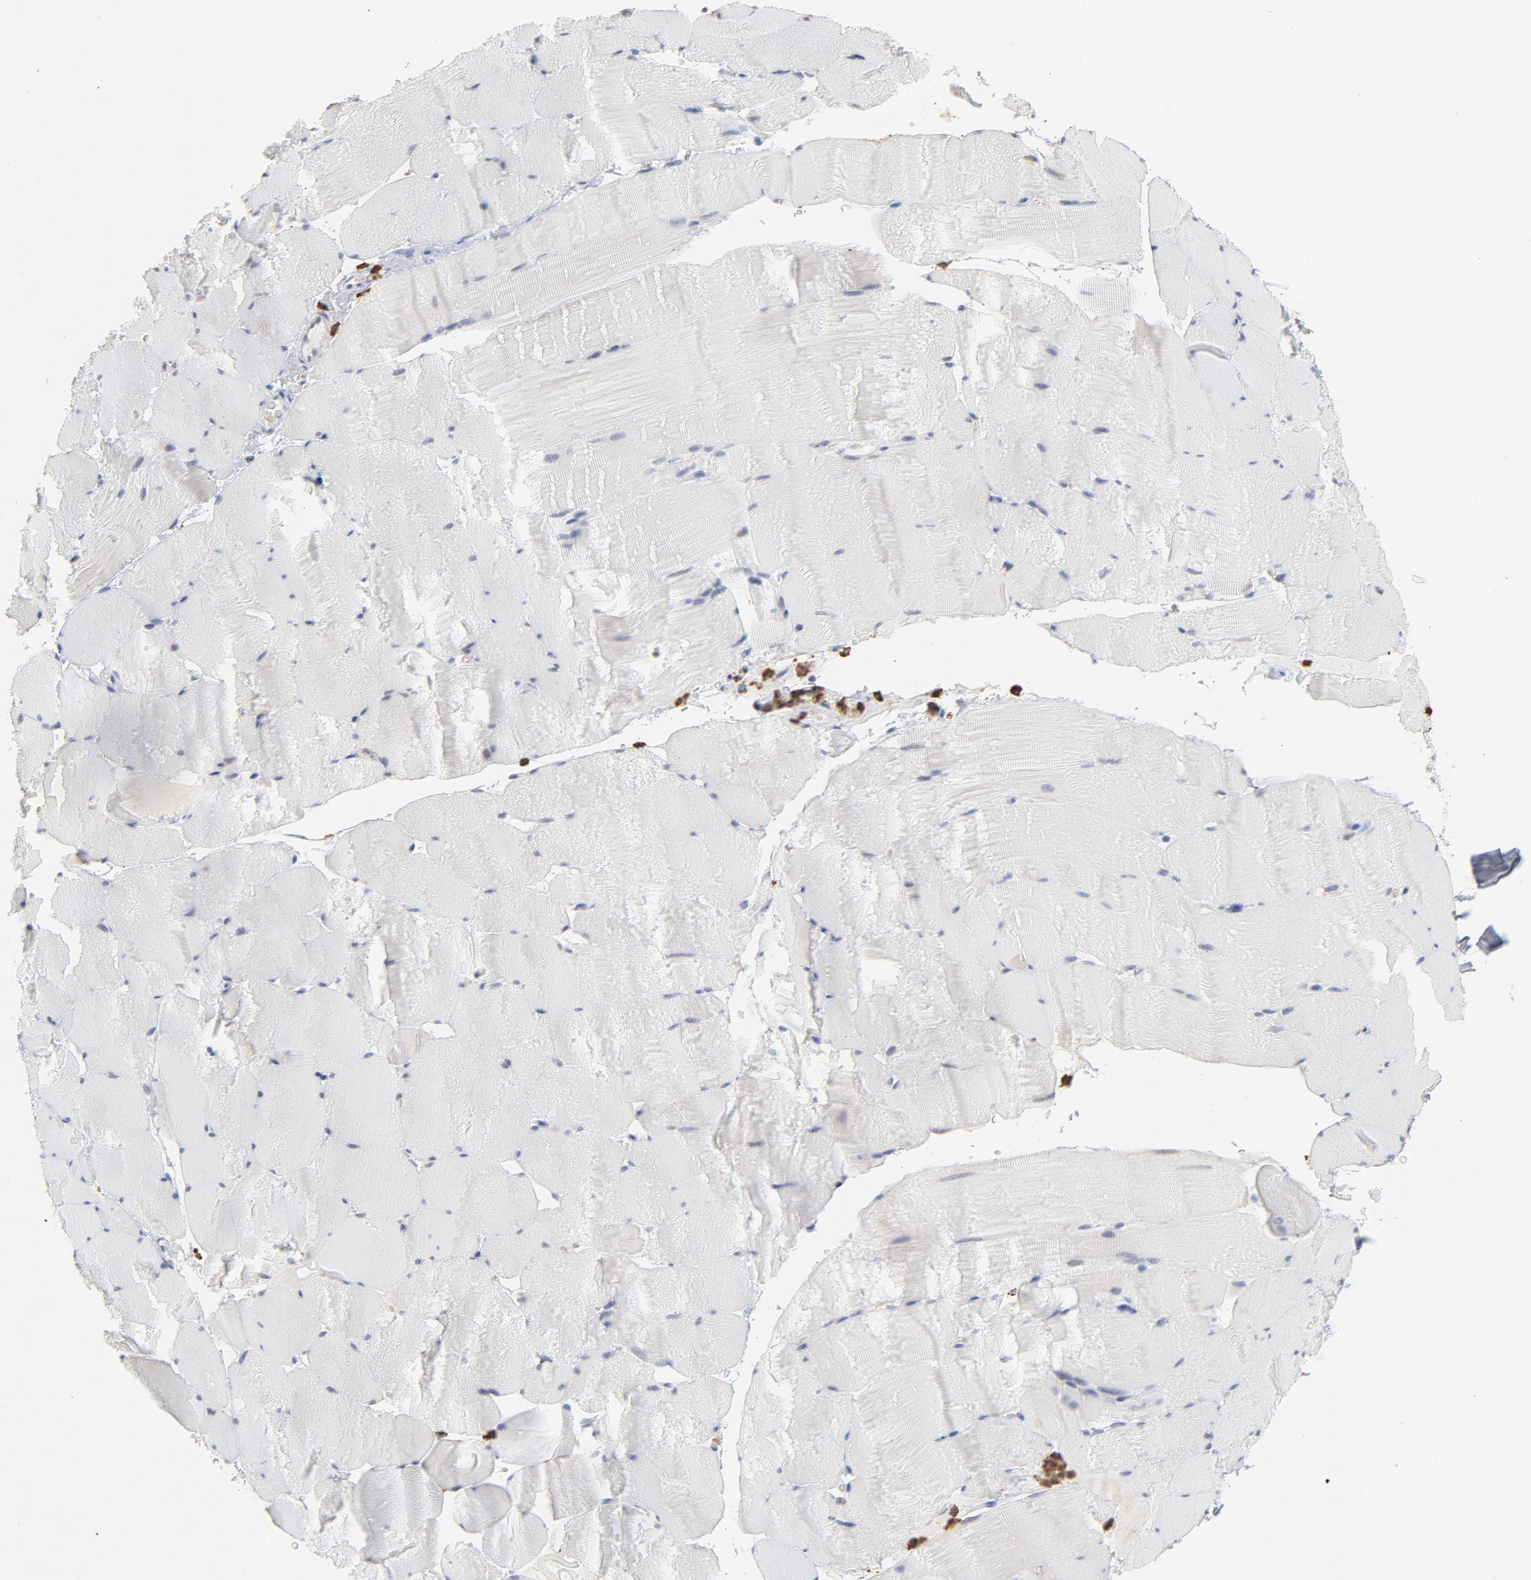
{"staining": {"intensity": "negative", "quantity": "none", "location": "none"}, "tissue": "skeletal muscle", "cell_type": "Myocytes", "image_type": "normal", "snomed": [{"axis": "morphology", "description": "Normal tissue, NOS"}, {"axis": "topography", "description": "Skeletal muscle"}], "caption": "Image shows no significant protein positivity in myocytes of normal skeletal muscle. (DAB IHC visualized using brightfield microscopy, high magnification).", "gene": "PNMA1", "patient": {"sex": "male", "age": 62}}